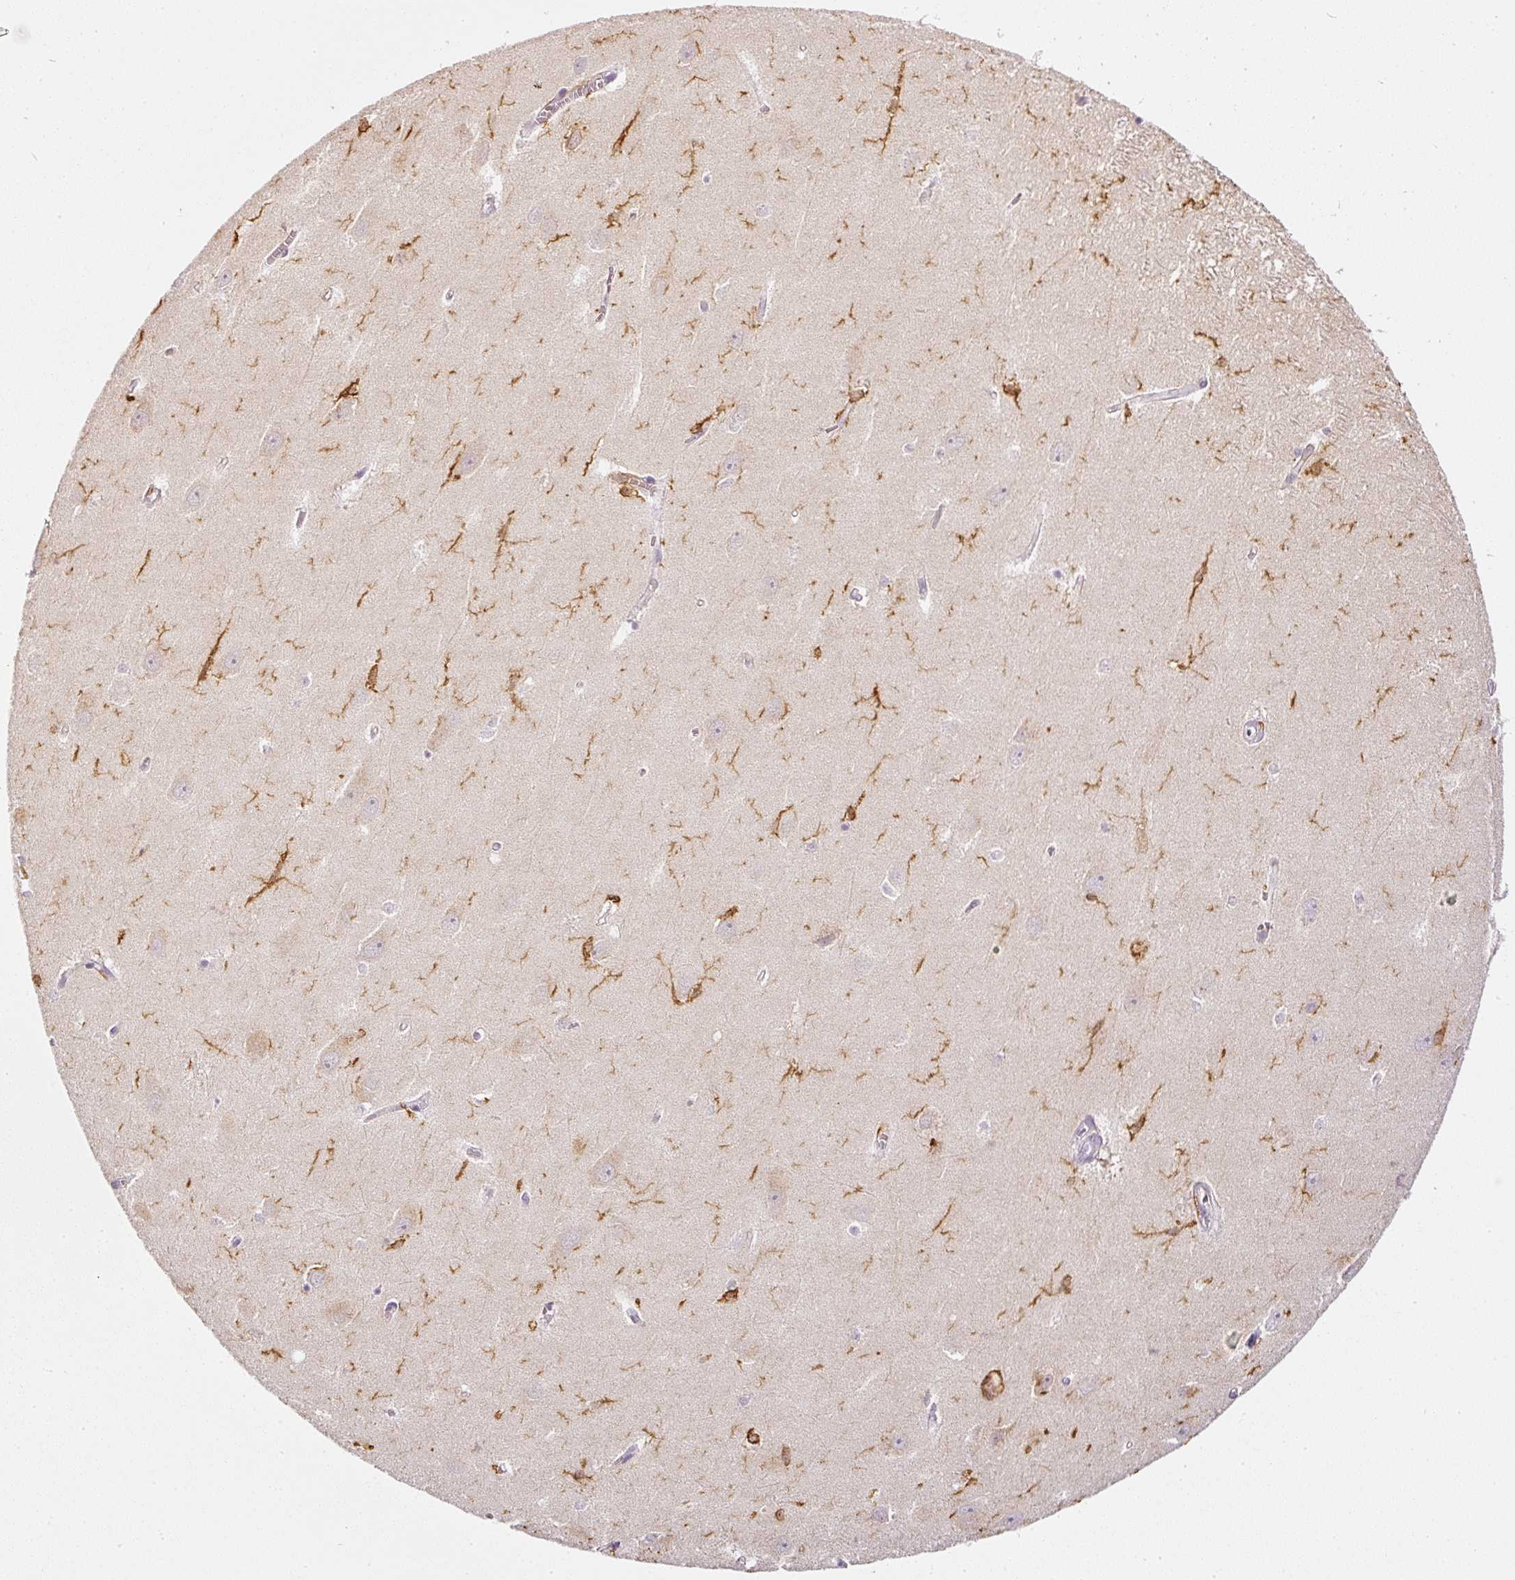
{"staining": {"intensity": "strong", "quantity": "<25%", "location": "cytoplasmic/membranous"}, "tissue": "hippocampus", "cell_type": "Glial cells", "image_type": "normal", "snomed": [{"axis": "morphology", "description": "Normal tissue, NOS"}, {"axis": "topography", "description": "Hippocampus"}], "caption": "This is a micrograph of immunohistochemistry staining of benign hippocampus, which shows strong expression in the cytoplasmic/membranous of glial cells.", "gene": "EVL", "patient": {"sex": "female", "age": 64}}